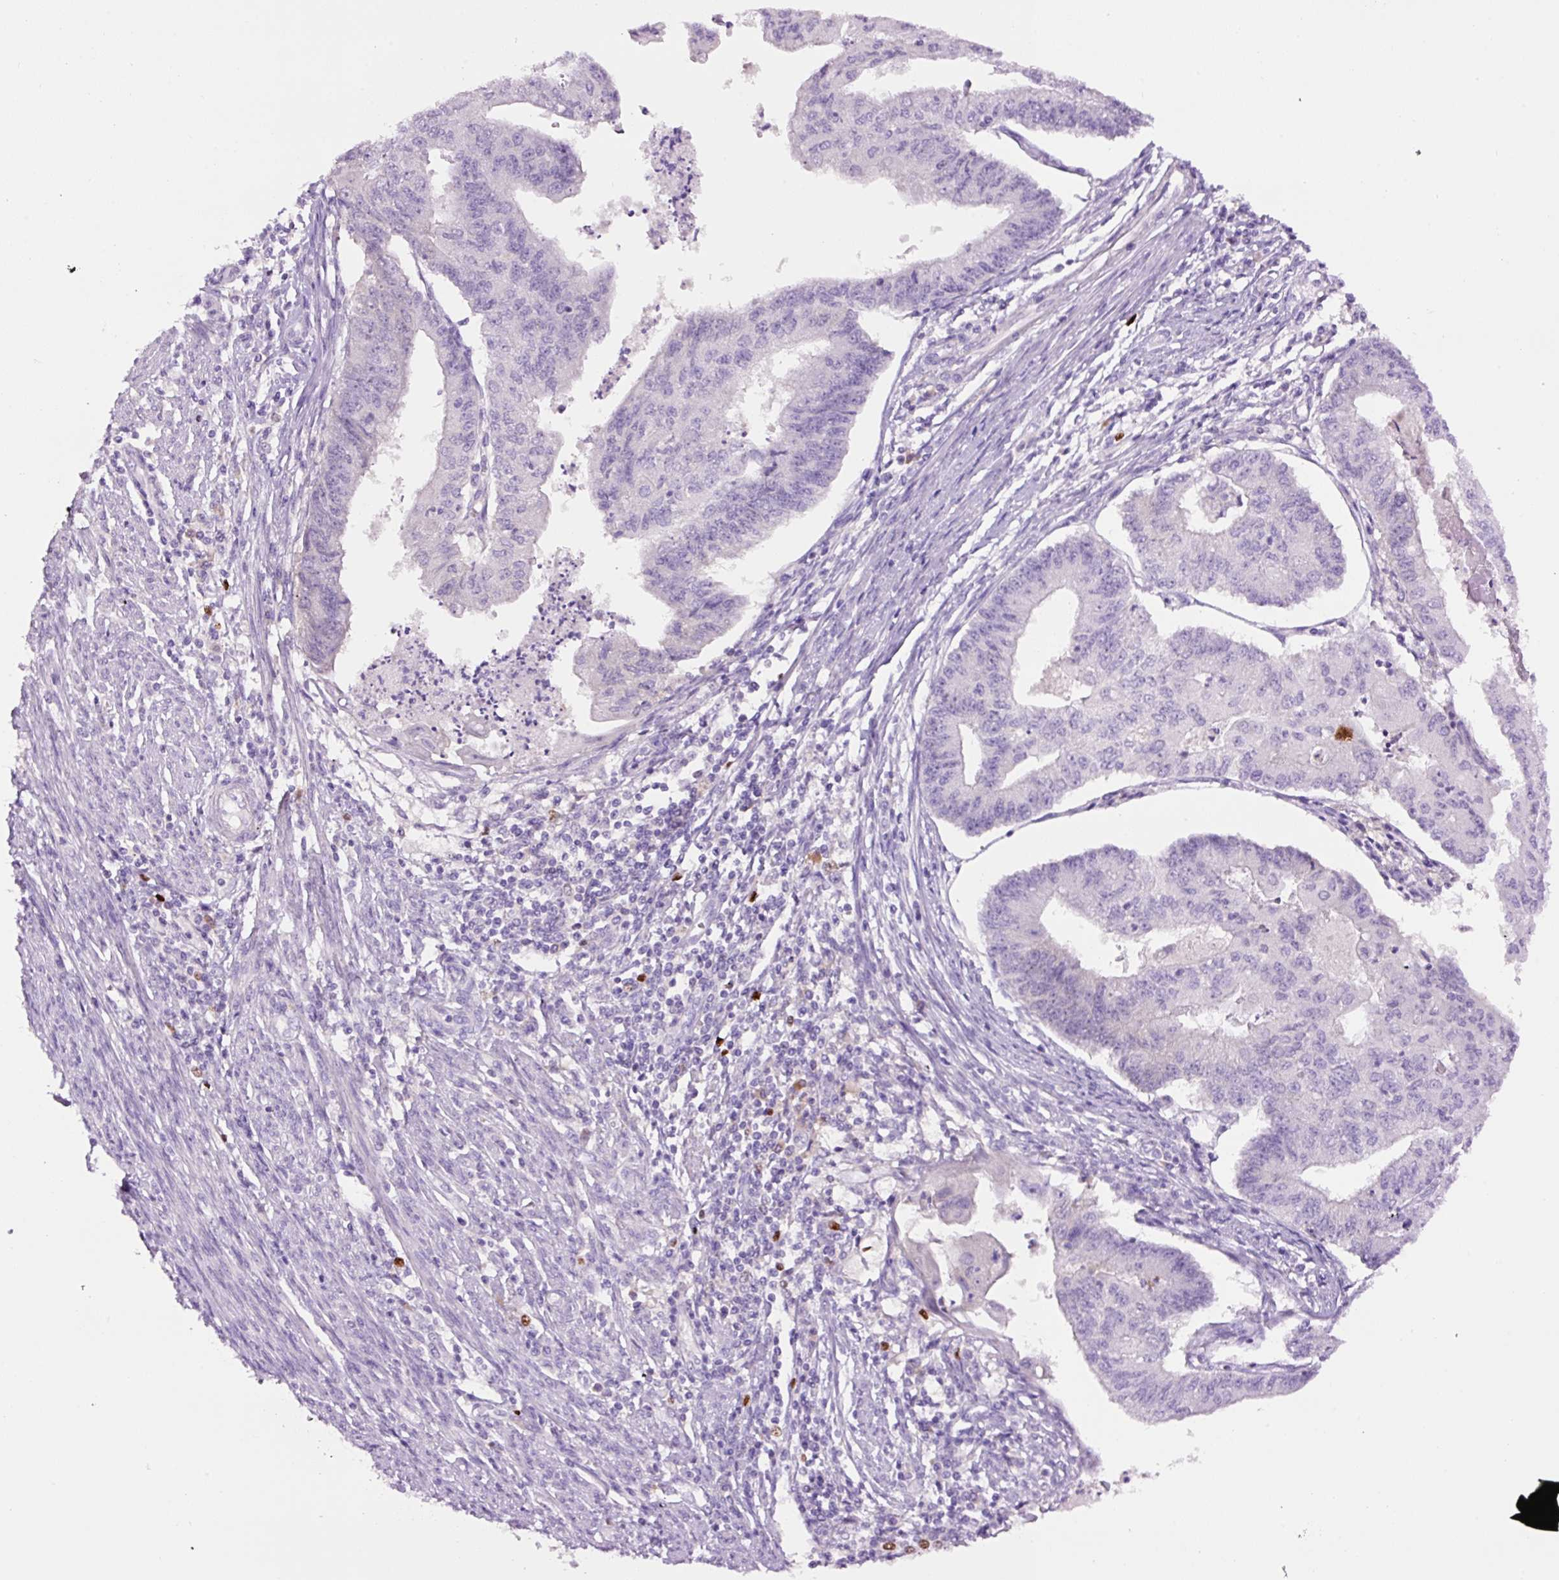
{"staining": {"intensity": "negative", "quantity": "none", "location": "none"}, "tissue": "endometrial cancer", "cell_type": "Tumor cells", "image_type": "cancer", "snomed": [{"axis": "morphology", "description": "Adenocarcinoma, NOS"}, {"axis": "topography", "description": "Endometrium"}], "caption": "Protein analysis of adenocarcinoma (endometrial) demonstrates no significant positivity in tumor cells.", "gene": "DPPA4", "patient": {"sex": "female", "age": 56}}